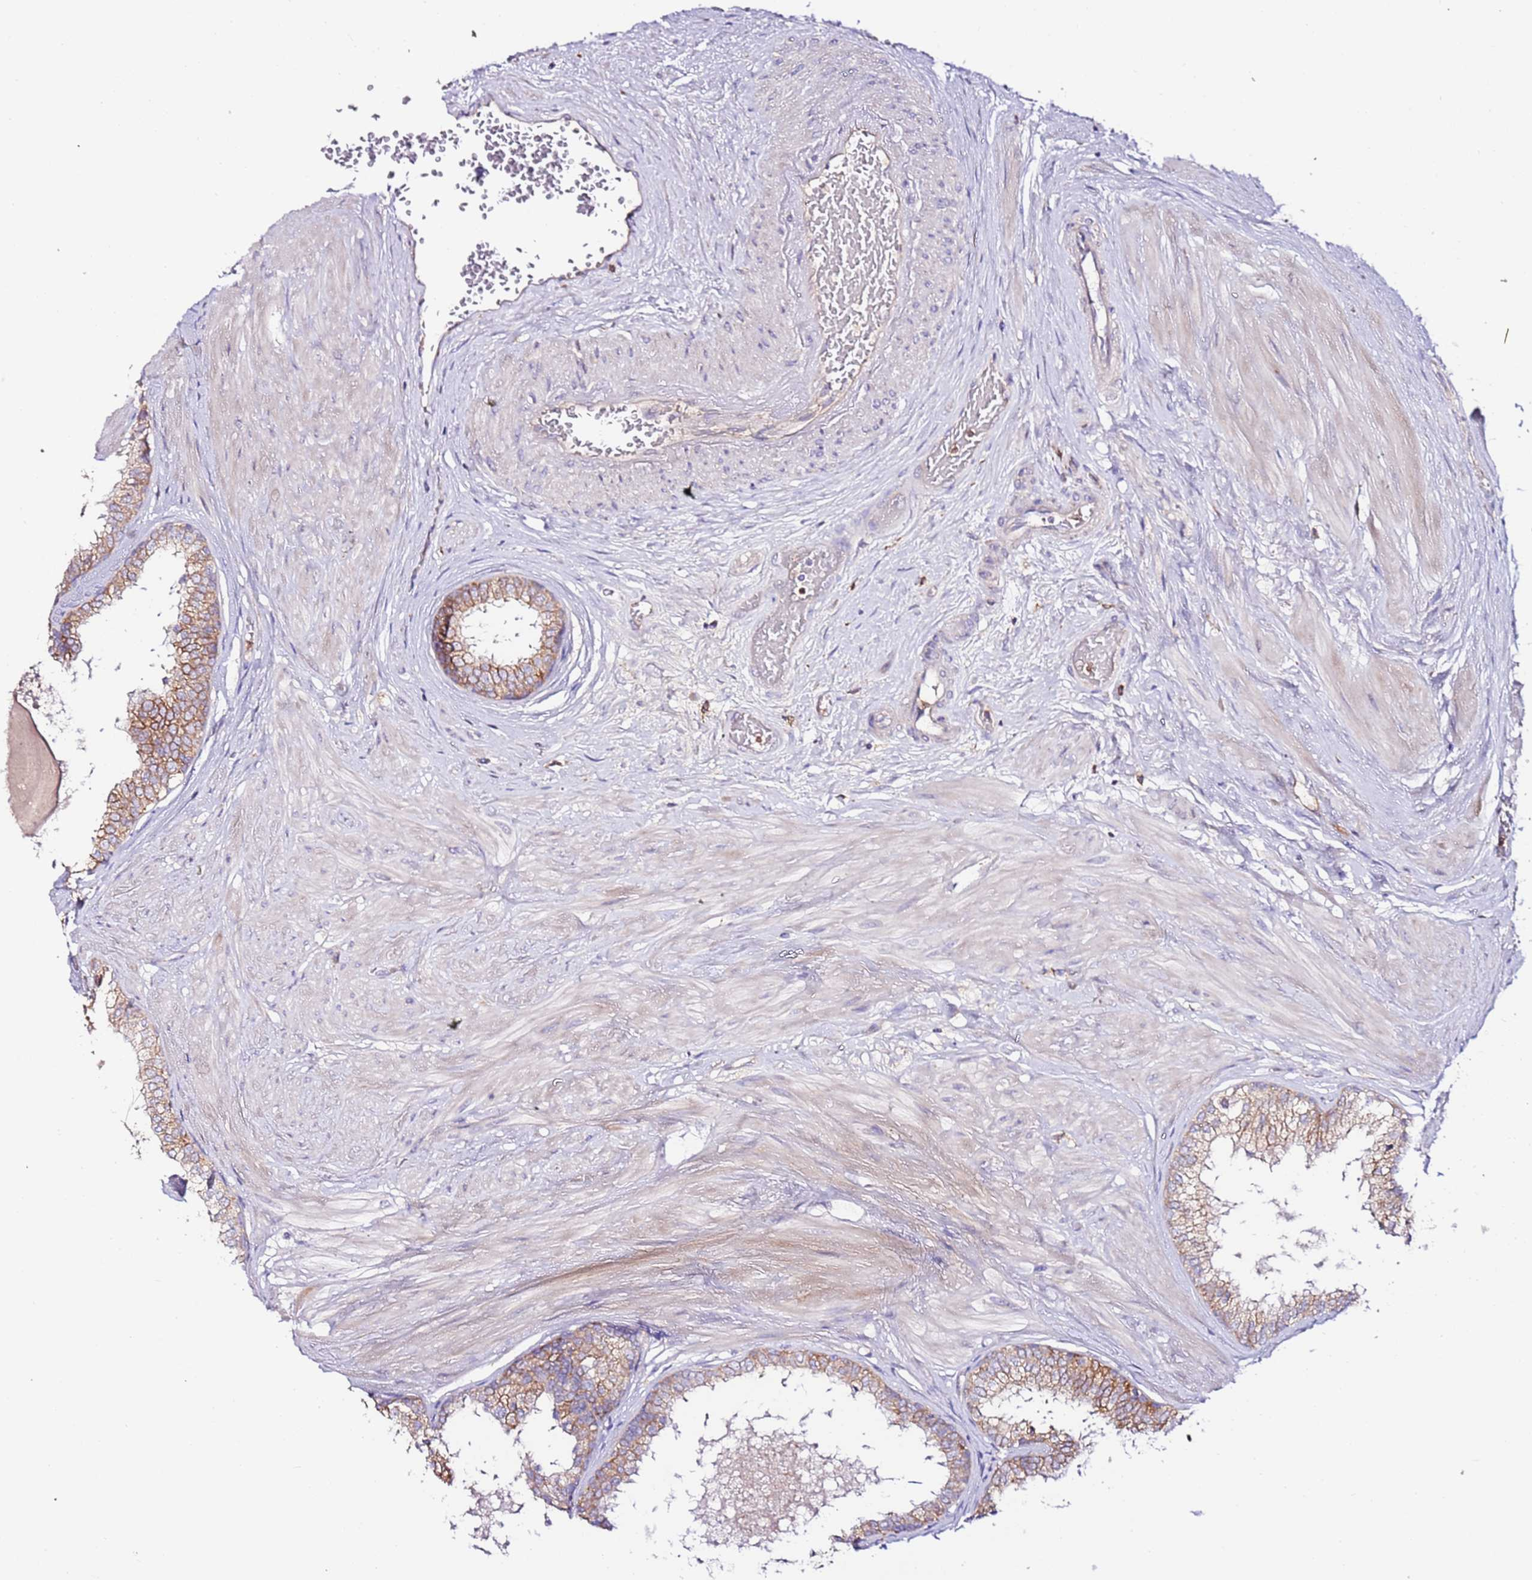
{"staining": {"intensity": "moderate", "quantity": "25%-75%", "location": "cytoplasmic/membranous"}, "tissue": "prostate", "cell_type": "Glandular cells", "image_type": "normal", "snomed": [{"axis": "morphology", "description": "Normal tissue, NOS"}, {"axis": "topography", "description": "Prostate"}], "caption": "Prostate stained with DAB immunohistochemistry demonstrates medium levels of moderate cytoplasmic/membranous expression in about 25%-75% of glandular cells.", "gene": "FLVCR1", "patient": {"sex": "male", "age": 48}}